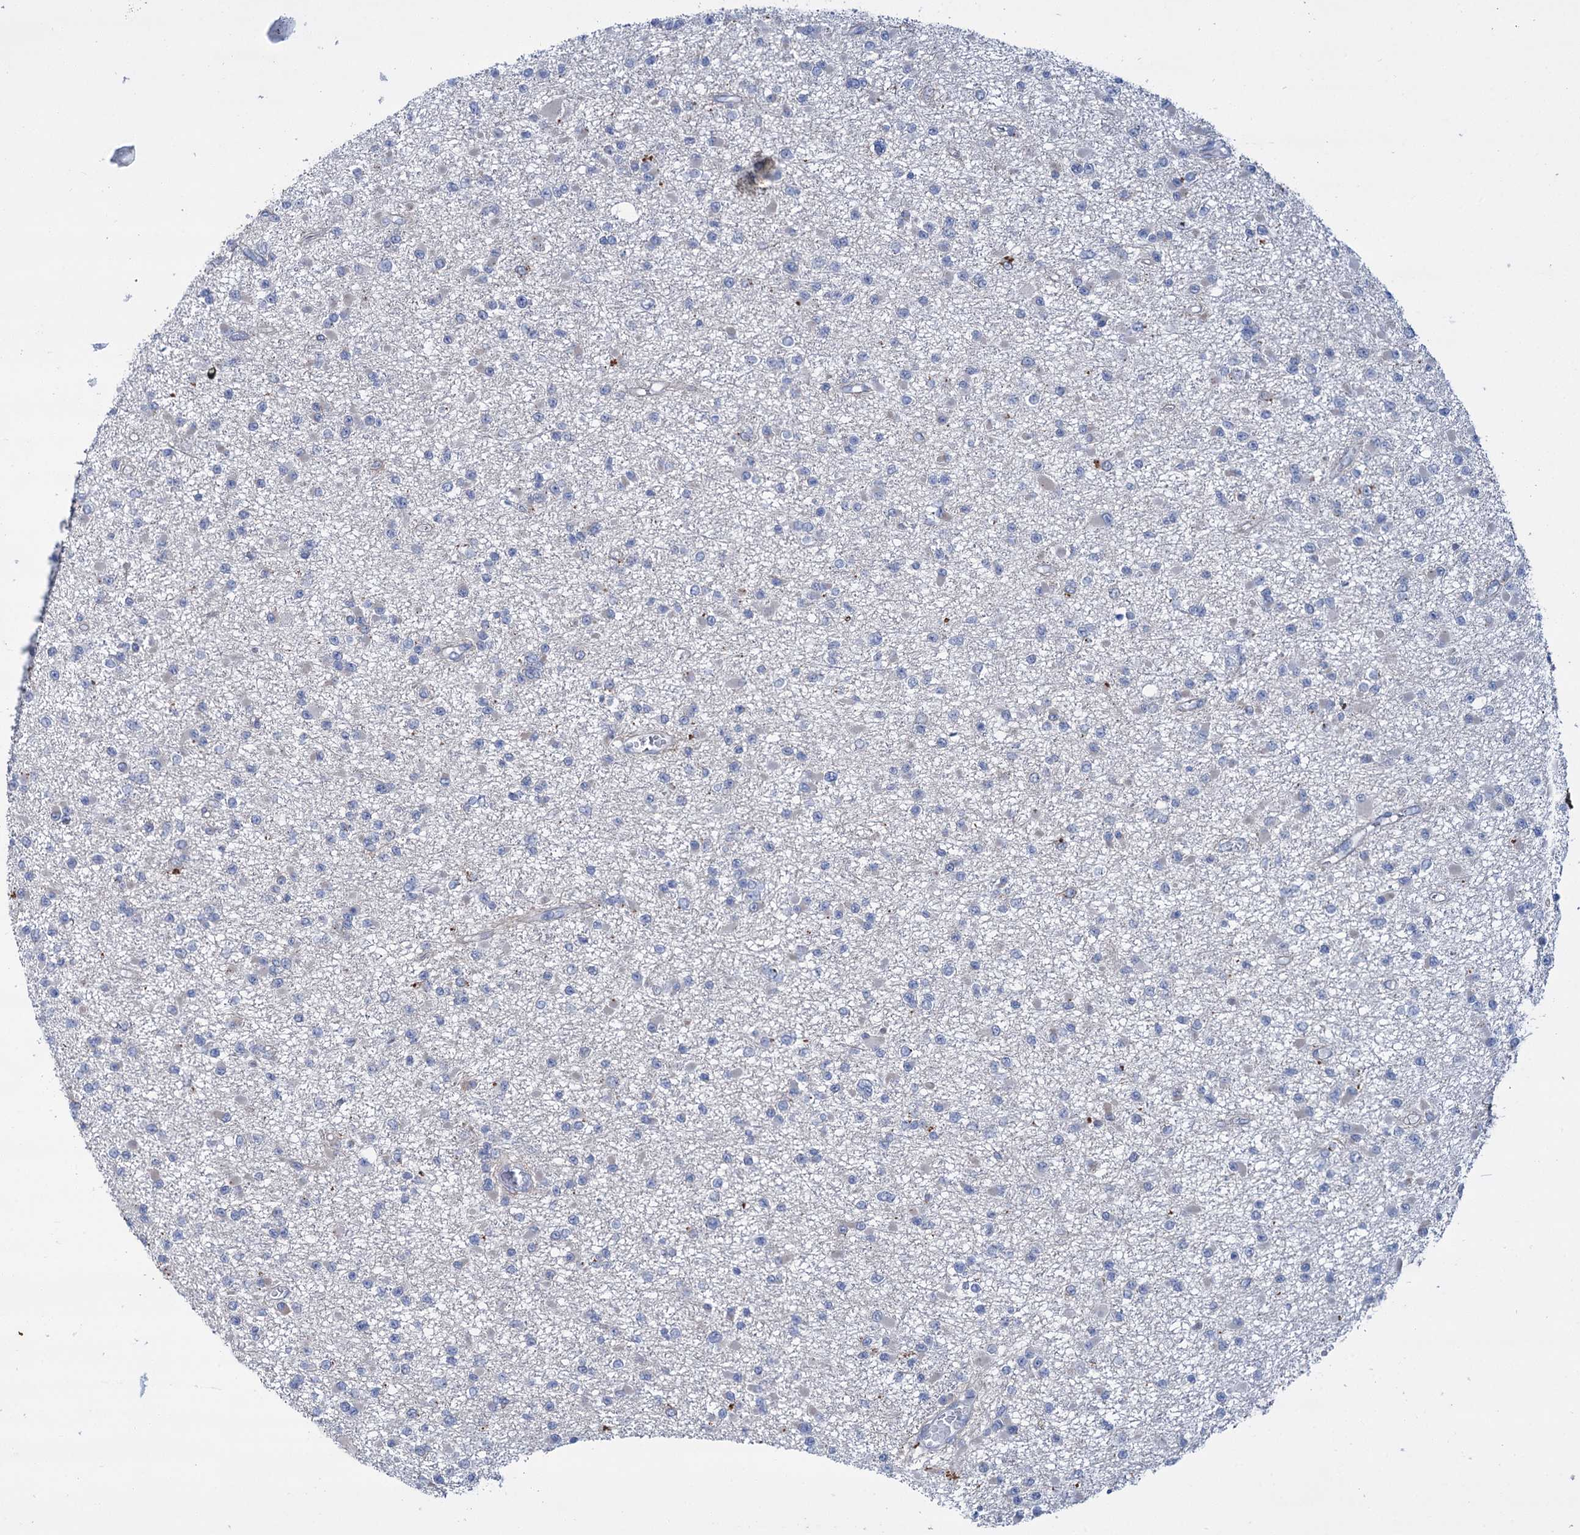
{"staining": {"intensity": "negative", "quantity": "none", "location": "none"}, "tissue": "glioma", "cell_type": "Tumor cells", "image_type": "cancer", "snomed": [{"axis": "morphology", "description": "Glioma, malignant, Low grade"}, {"axis": "topography", "description": "Brain"}], "caption": "A high-resolution micrograph shows IHC staining of glioma, which exhibits no significant positivity in tumor cells.", "gene": "LYZL4", "patient": {"sex": "female", "age": 22}}